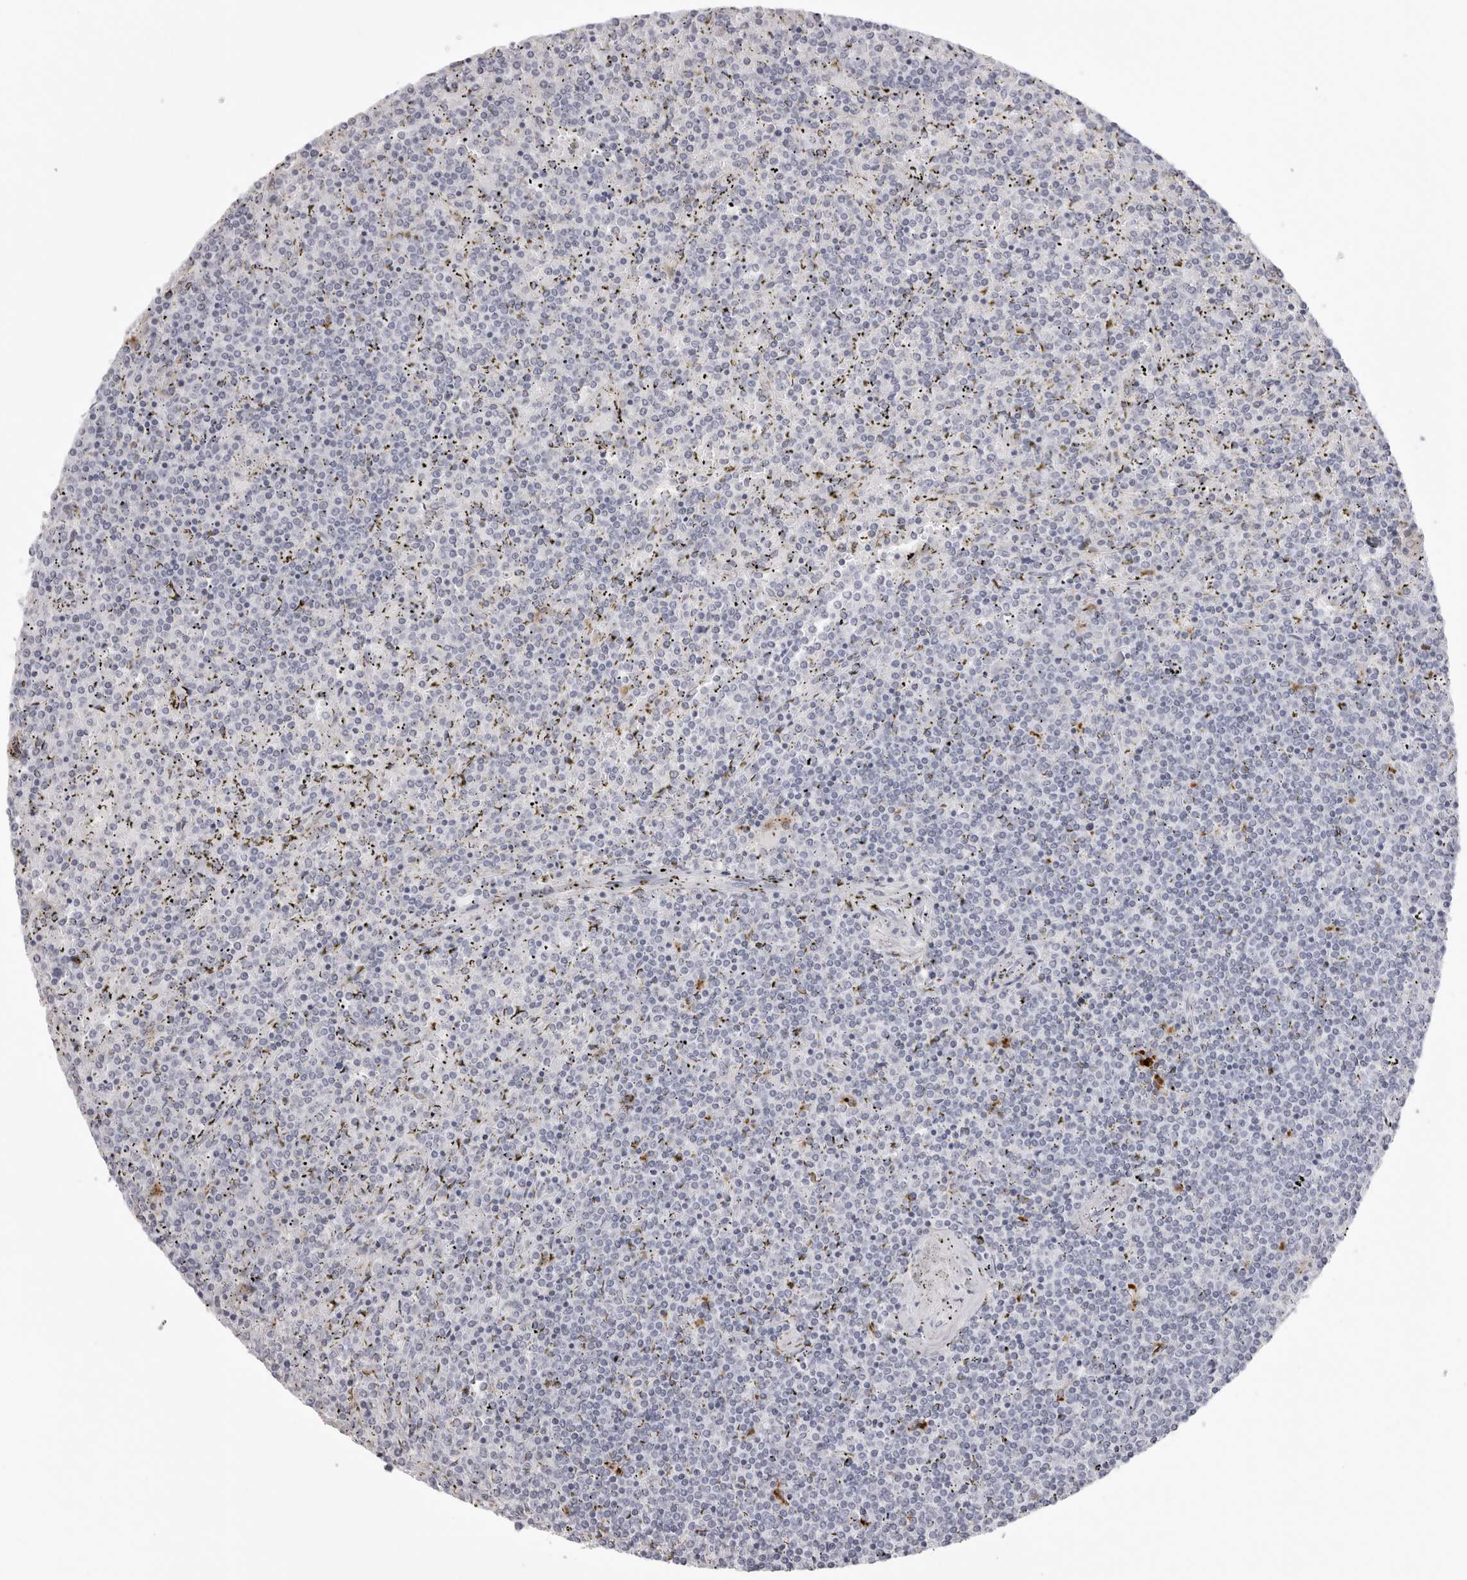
{"staining": {"intensity": "negative", "quantity": "none", "location": "none"}, "tissue": "lymphoma", "cell_type": "Tumor cells", "image_type": "cancer", "snomed": [{"axis": "morphology", "description": "Malignant lymphoma, non-Hodgkin's type, Low grade"}, {"axis": "topography", "description": "Spleen"}], "caption": "Lymphoma stained for a protein using IHC demonstrates no expression tumor cells.", "gene": "IL25", "patient": {"sex": "female", "age": 19}}